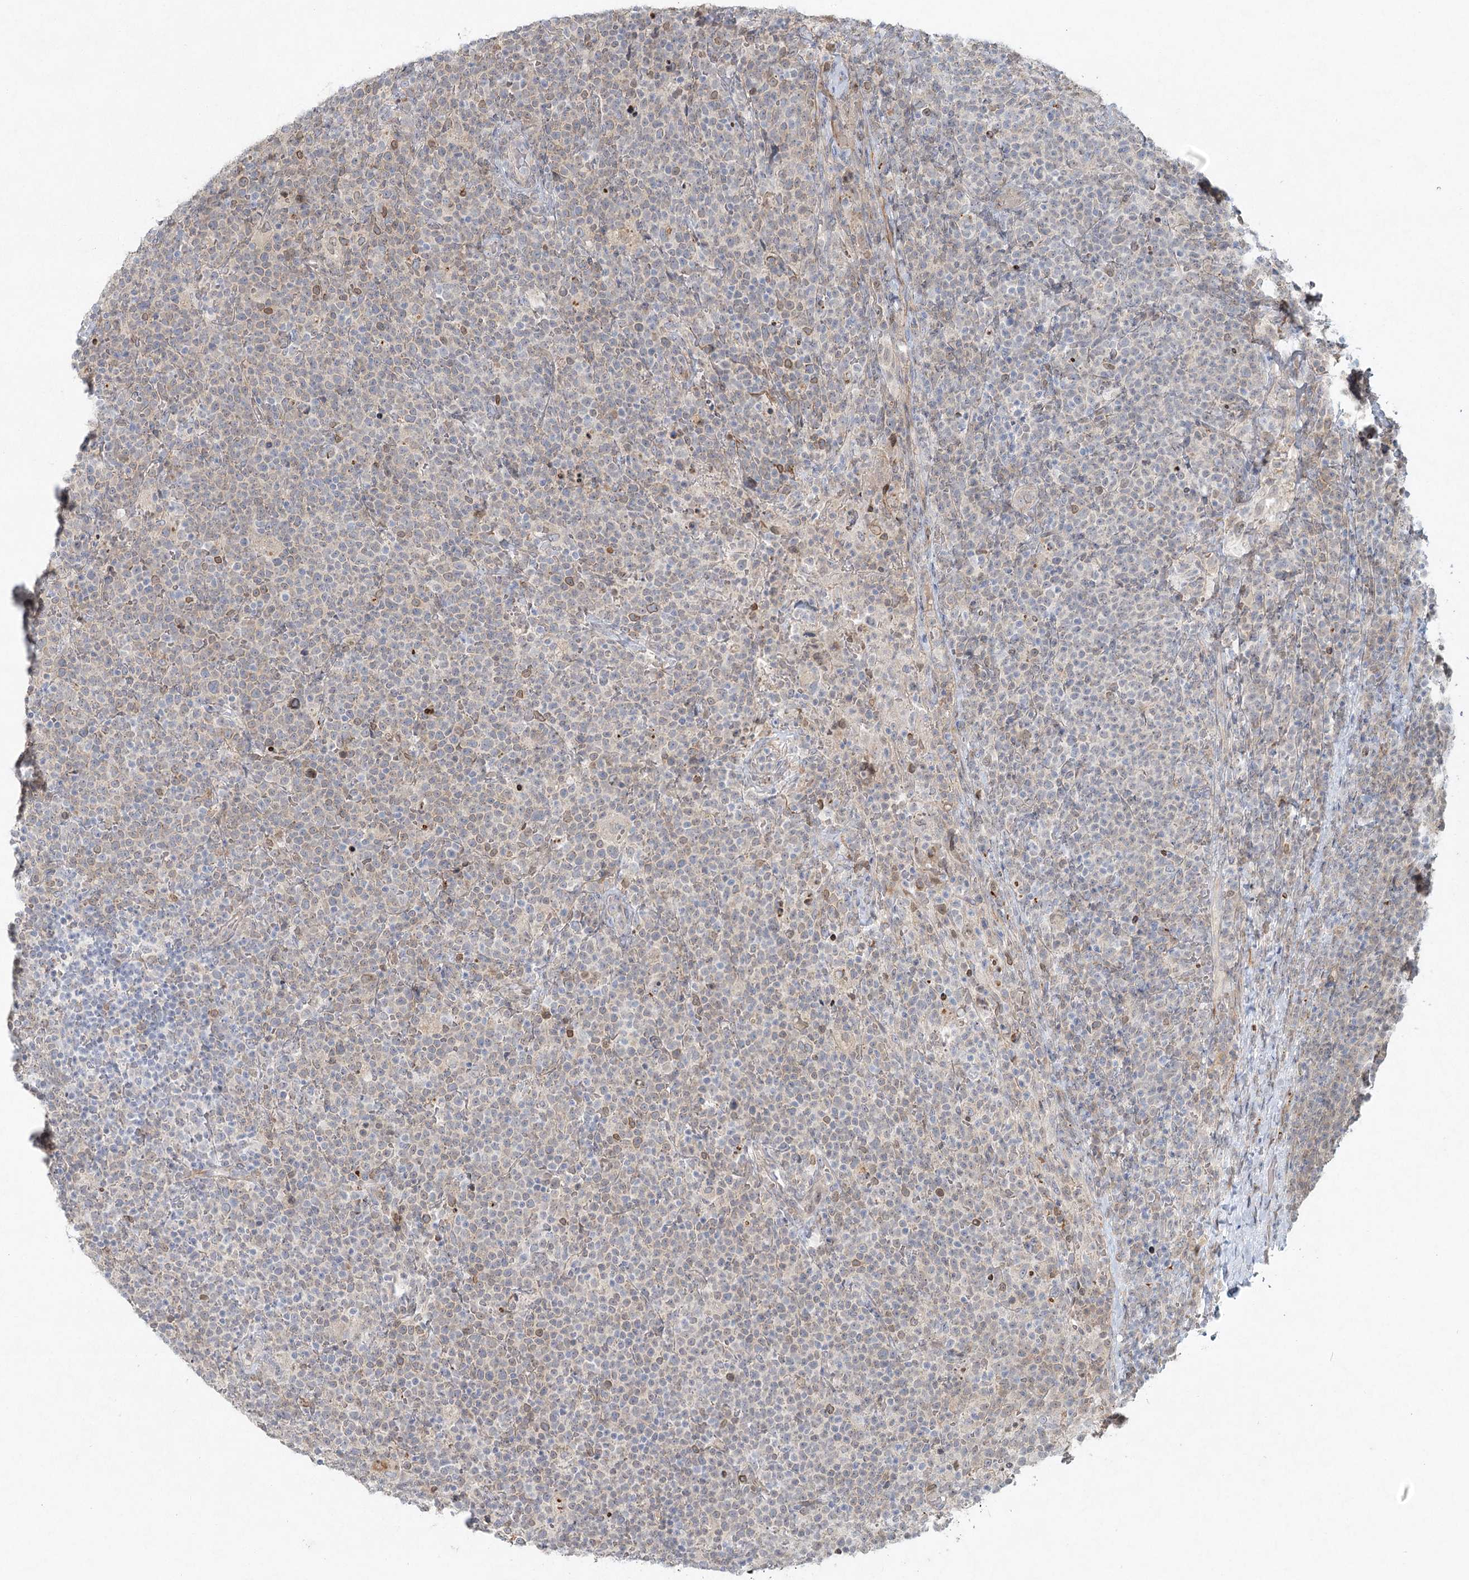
{"staining": {"intensity": "weak", "quantity": "<25%", "location": "cytoplasmic/membranous"}, "tissue": "lymphoma", "cell_type": "Tumor cells", "image_type": "cancer", "snomed": [{"axis": "morphology", "description": "Malignant lymphoma, non-Hodgkin's type, High grade"}, {"axis": "topography", "description": "Lymph node"}], "caption": "Immunohistochemical staining of lymphoma demonstrates no significant expression in tumor cells. Brightfield microscopy of IHC stained with DAB (3,3'-diaminobenzidine) (brown) and hematoxylin (blue), captured at high magnification.", "gene": "LRP2BP", "patient": {"sex": "male", "age": 61}}